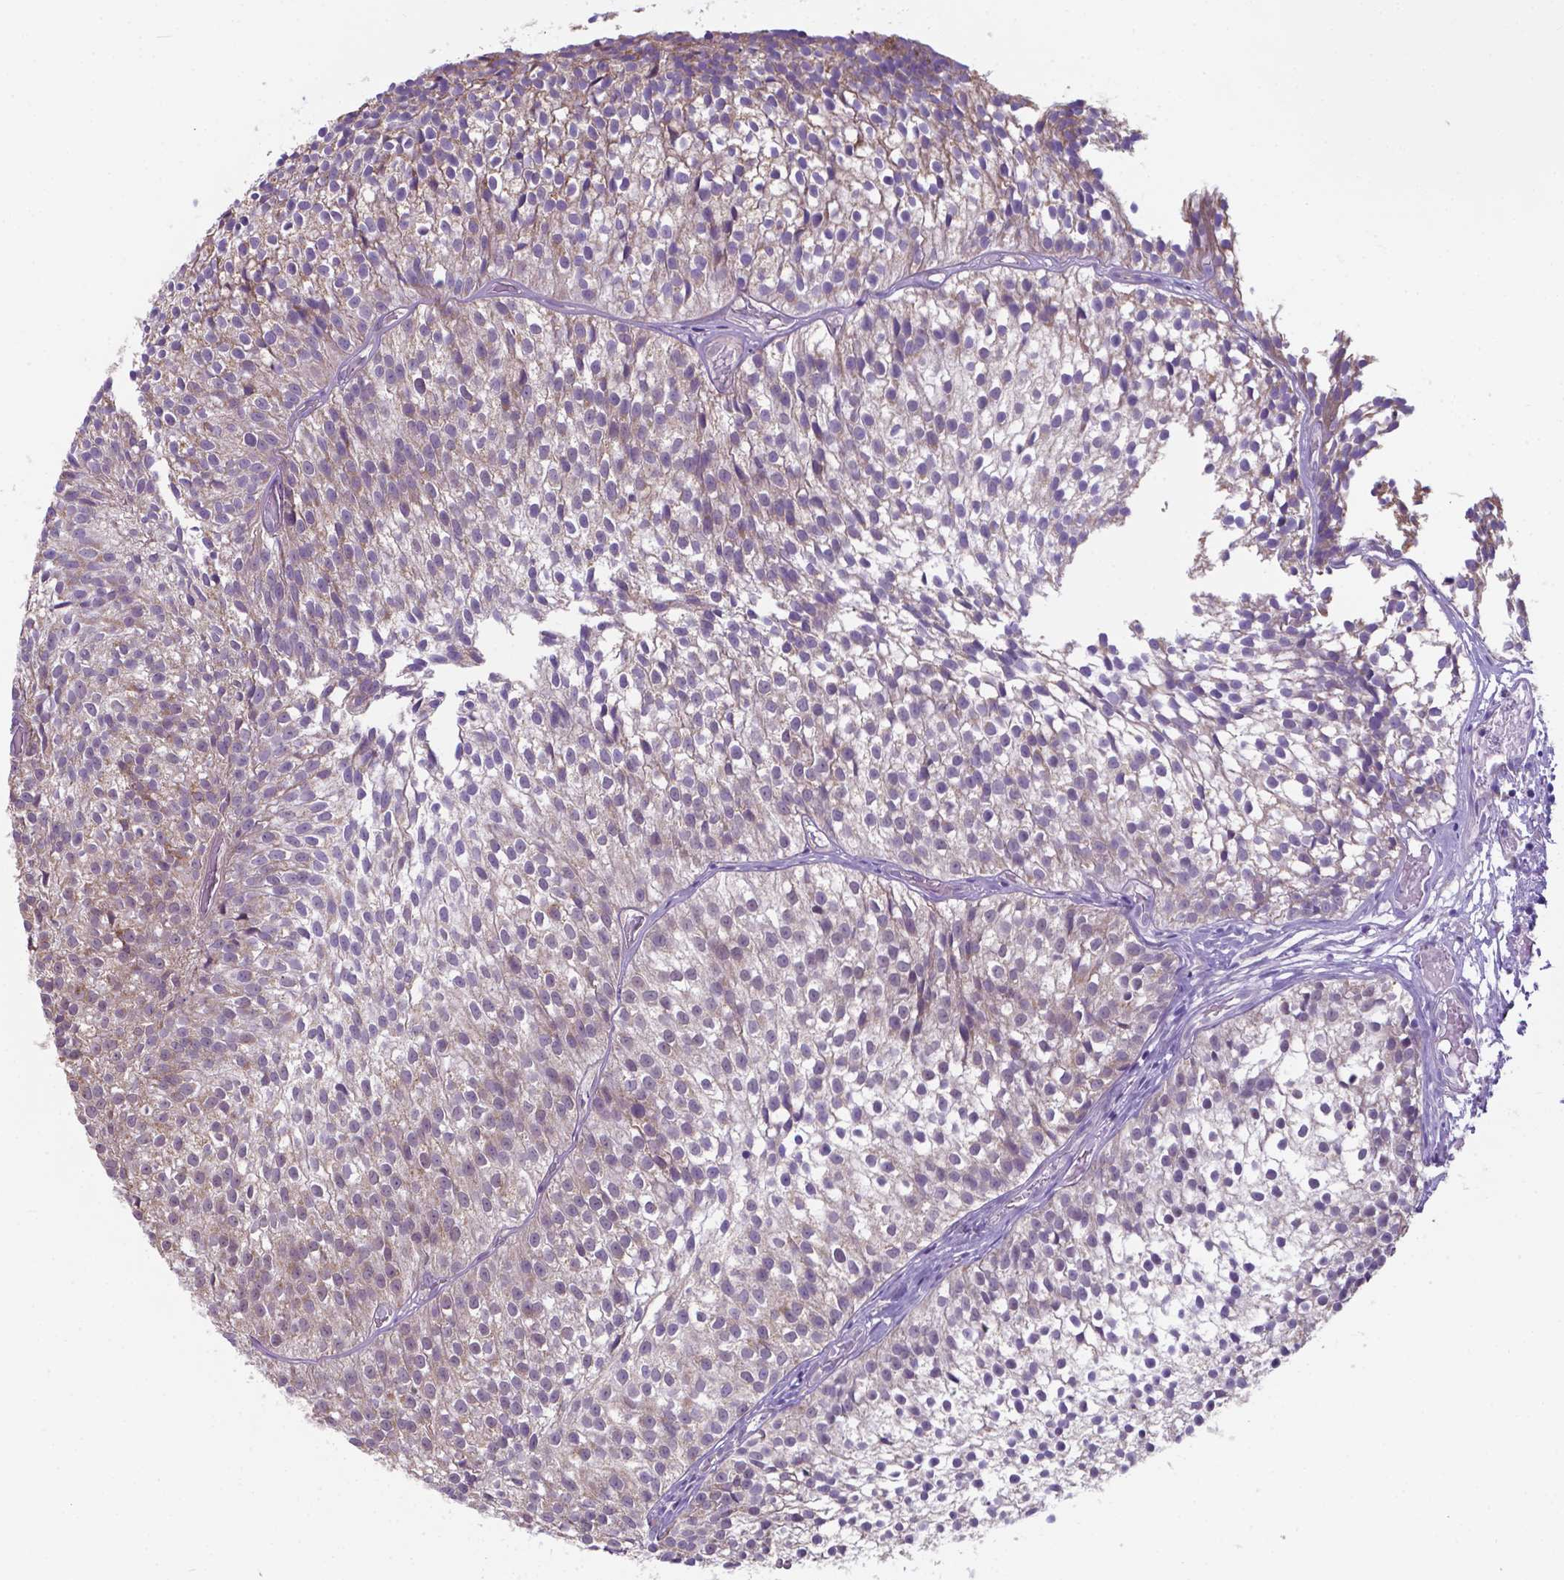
{"staining": {"intensity": "weak", "quantity": "<25%", "location": "cytoplasmic/membranous"}, "tissue": "urothelial cancer", "cell_type": "Tumor cells", "image_type": "cancer", "snomed": [{"axis": "morphology", "description": "Urothelial carcinoma, Low grade"}, {"axis": "topography", "description": "Urinary bladder"}], "caption": "Urothelial cancer was stained to show a protein in brown. There is no significant staining in tumor cells. The staining is performed using DAB (3,3'-diaminobenzidine) brown chromogen with nuclei counter-stained in using hematoxylin.", "gene": "FAM114A1", "patient": {"sex": "male", "age": 63}}